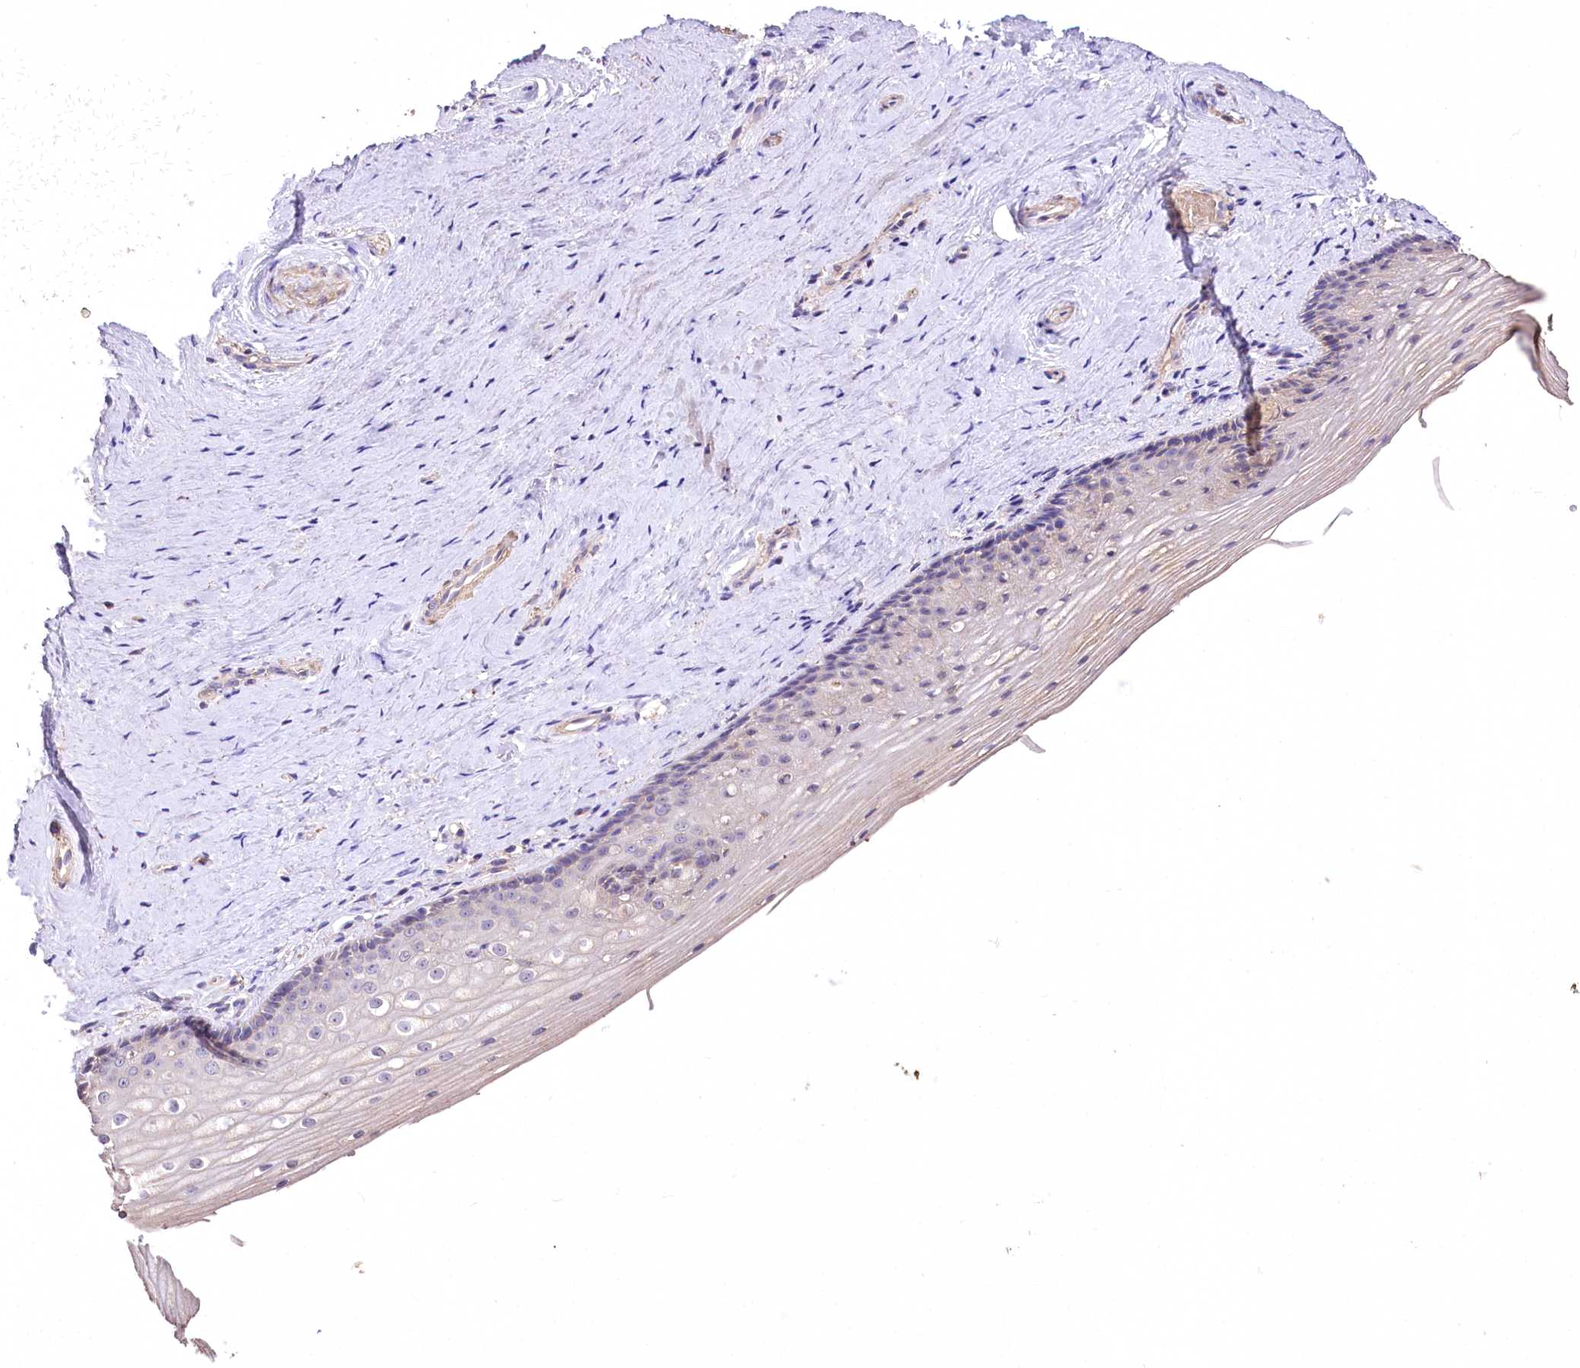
{"staining": {"intensity": "negative", "quantity": "none", "location": "none"}, "tissue": "vagina", "cell_type": "Squamous epithelial cells", "image_type": "normal", "snomed": [{"axis": "morphology", "description": "Normal tissue, NOS"}, {"axis": "topography", "description": "Vagina"}], "caption": "The histopathology image demonstrates no significant staining in squamous epithelial cells of vagina. (Brightfield microscopy of DAB immunohistochemistry (IHC) at high magnification).", "gene": "PCYOX1L", "patient": {"sex": "female", "age": 46}}